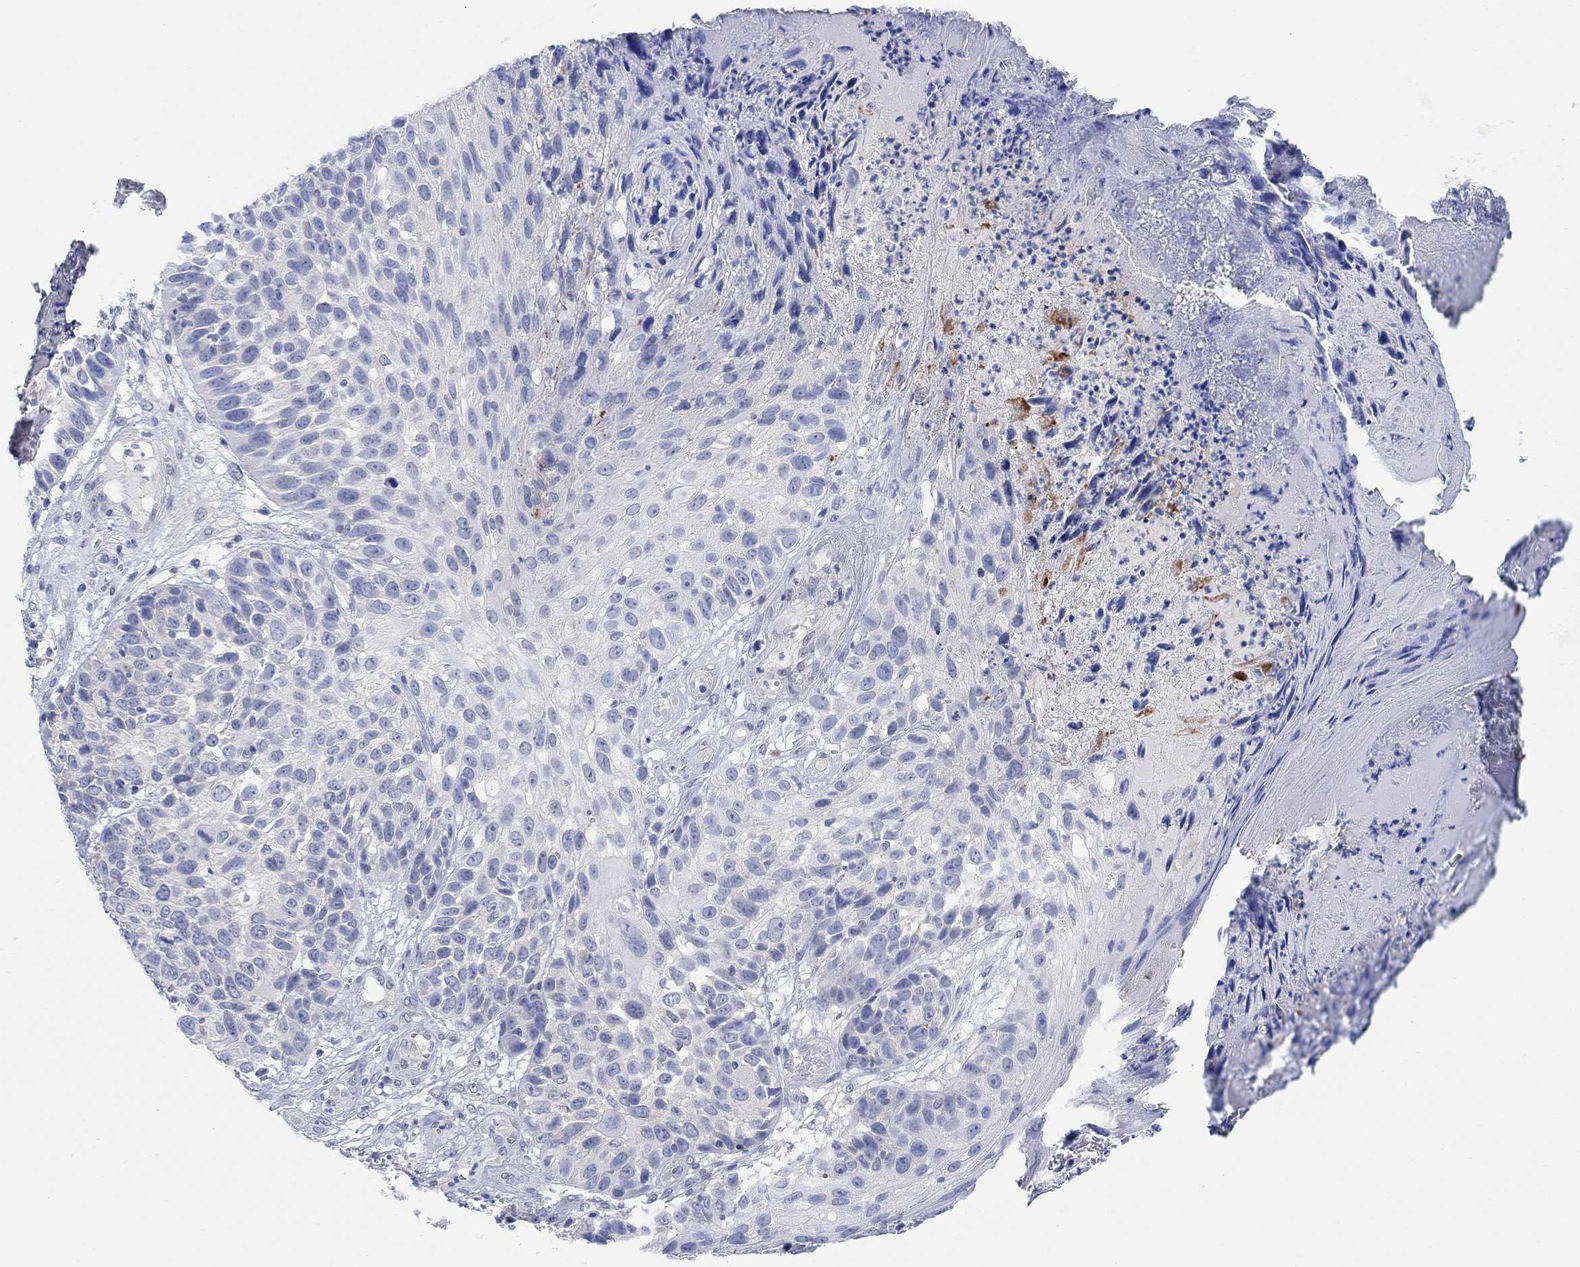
{"staining": {"intensity": "negative", "quantity": "none", "location": "none"}, "tissue": "skin cancer", "cell_type": "Tumor cells", "image_type": "cancer", "snomed": [{"axis": "morphology", "description": "Squamous cell carcinoma, NOS"}, {"axis": "topography", "description": "Skin"}], "caption": "The micrograph demonstrates no significant expression in tumor cells of skin squamous cell carcinoma.", "gene": "RIMS1", "patient": {"sex": "male", "age": 92}}